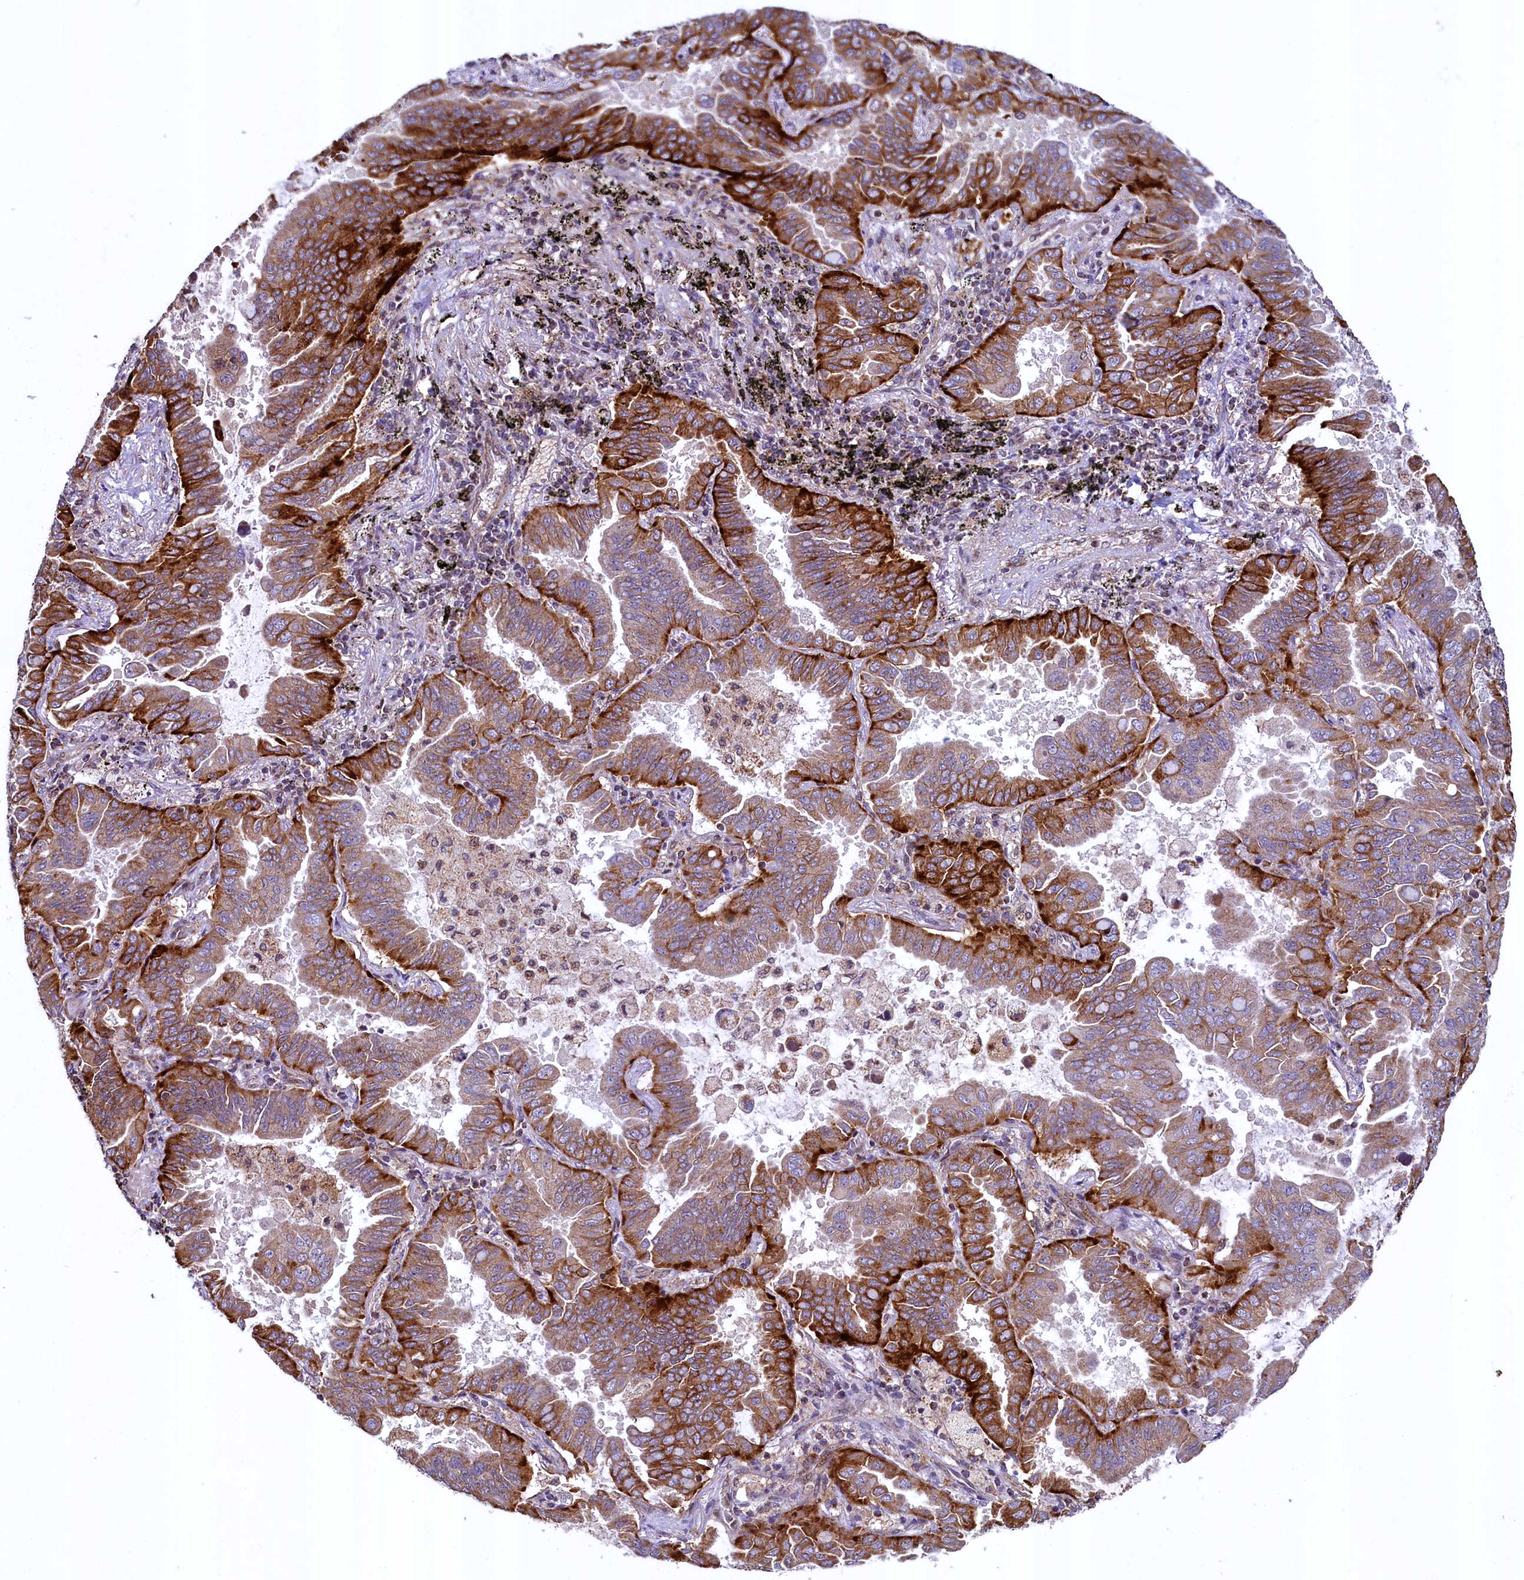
{"staining": {"intensity": "strong", "quantity": ">75%", "location": "cytoplasmic/membranous"}, "tissue": "lung cancer", "cell_type": "Tumor cells", "image_type": "cancer", "snomed": [{"axis": "morphology", "description": "Adenocarcinoma, NOS"}, {"axis": "topography", "description": "Lung"}], "caption": "Strong cytoplasmic/membranous expression is appreciated in about >75% of tumor cells in adenocarcinoma (lung).", "gene": "ZNF577", "patient": {"sex": "male", "age": 64}}